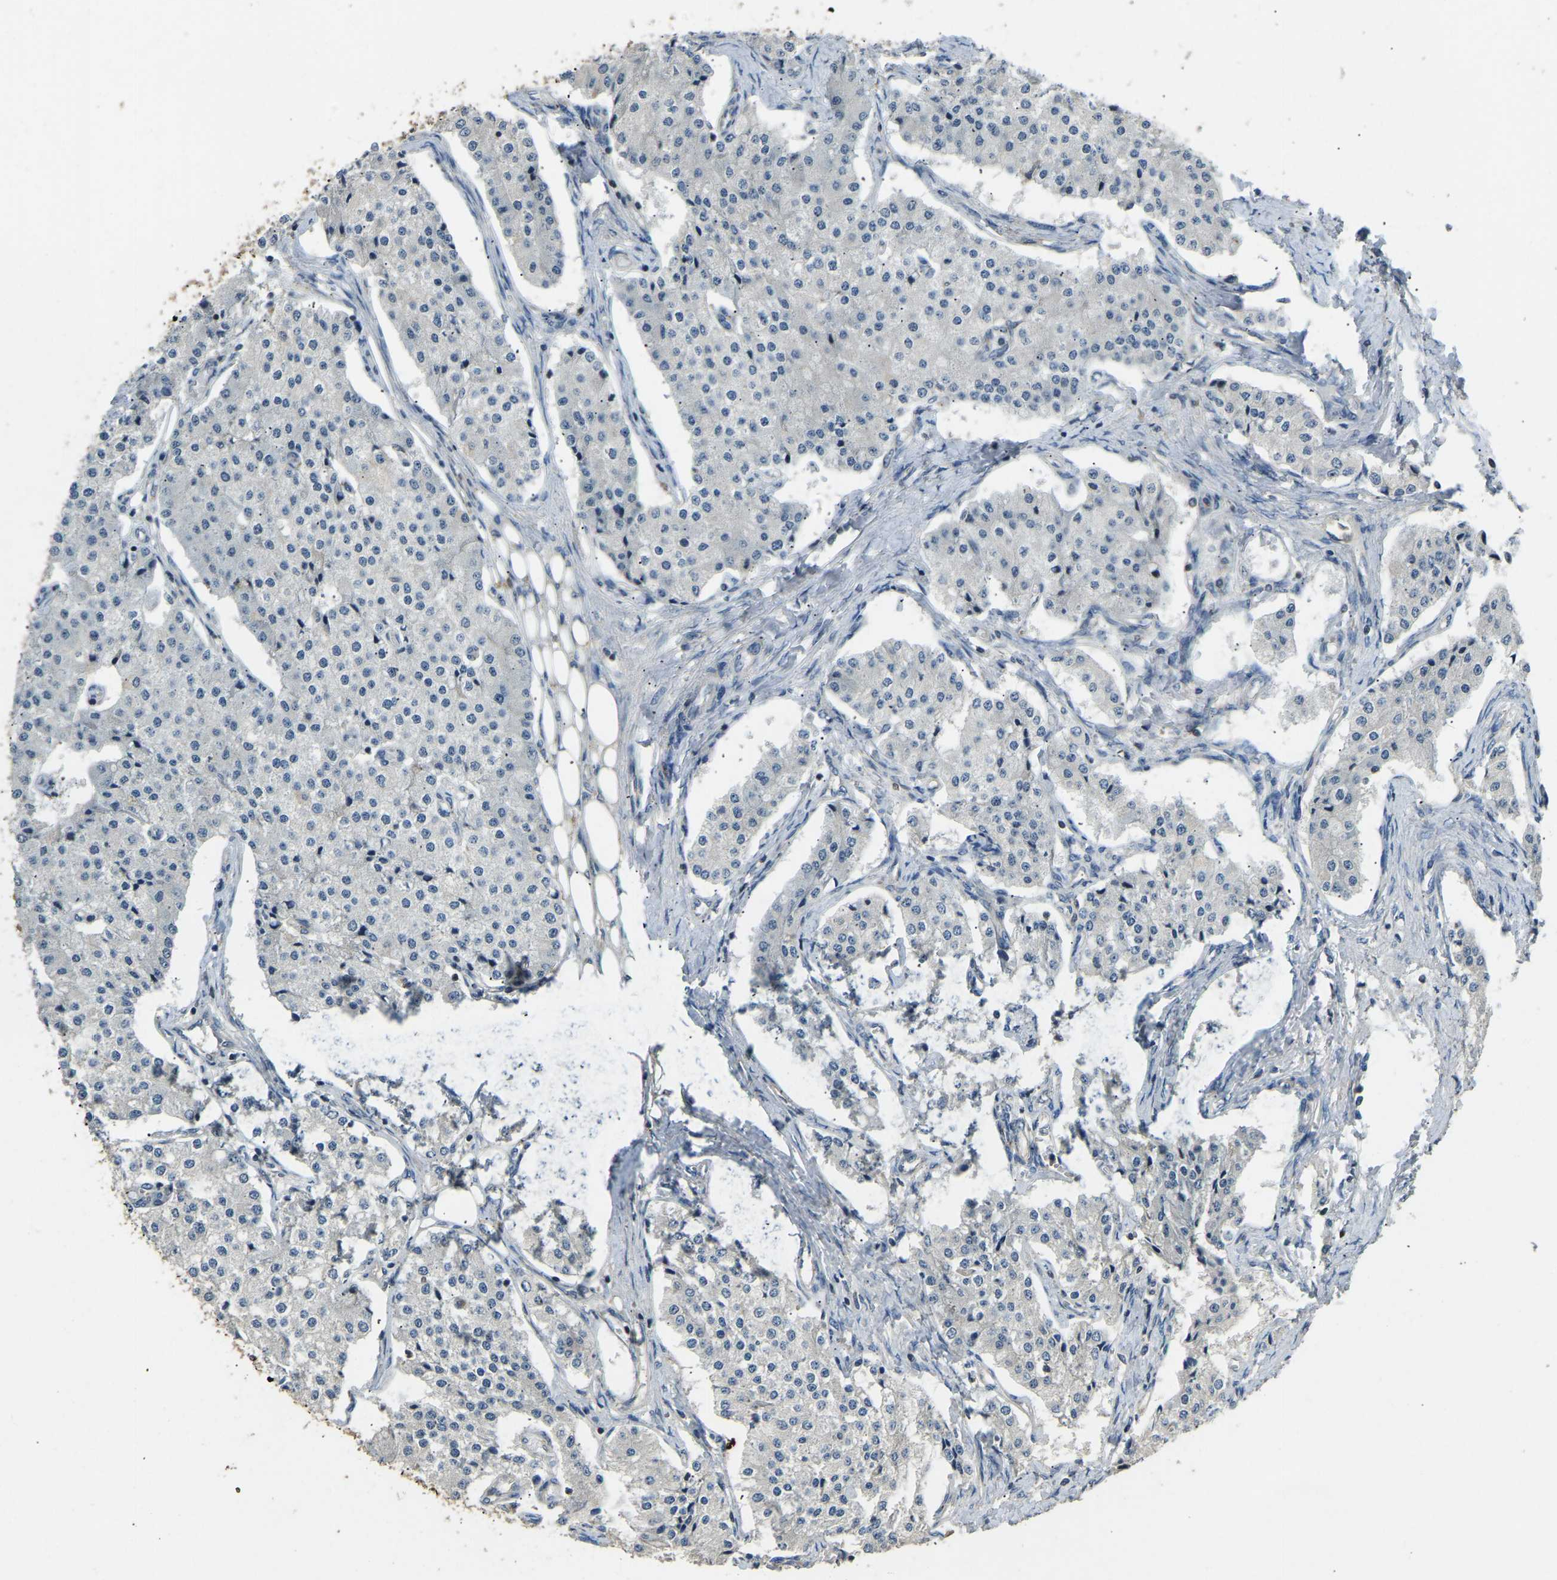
{"staining": {"intensity": "negative", "quantity": "none", "location": "none"}, "tissue": "carcinoid", "cell_type": "Tumor cells", "image_type": "cancer", "snomed": [{"axis": "morphology", "description": "Carcinoid, malignant, NOS"}, {"axis": "topography", "description": "Colon"}], "caption": "Immunohistochemical staining of malignant carcinoid demonstrates no significant positivity in tumor cells.", "gene": "TUFM", "patient": {"sex": "female", "age": 52}}